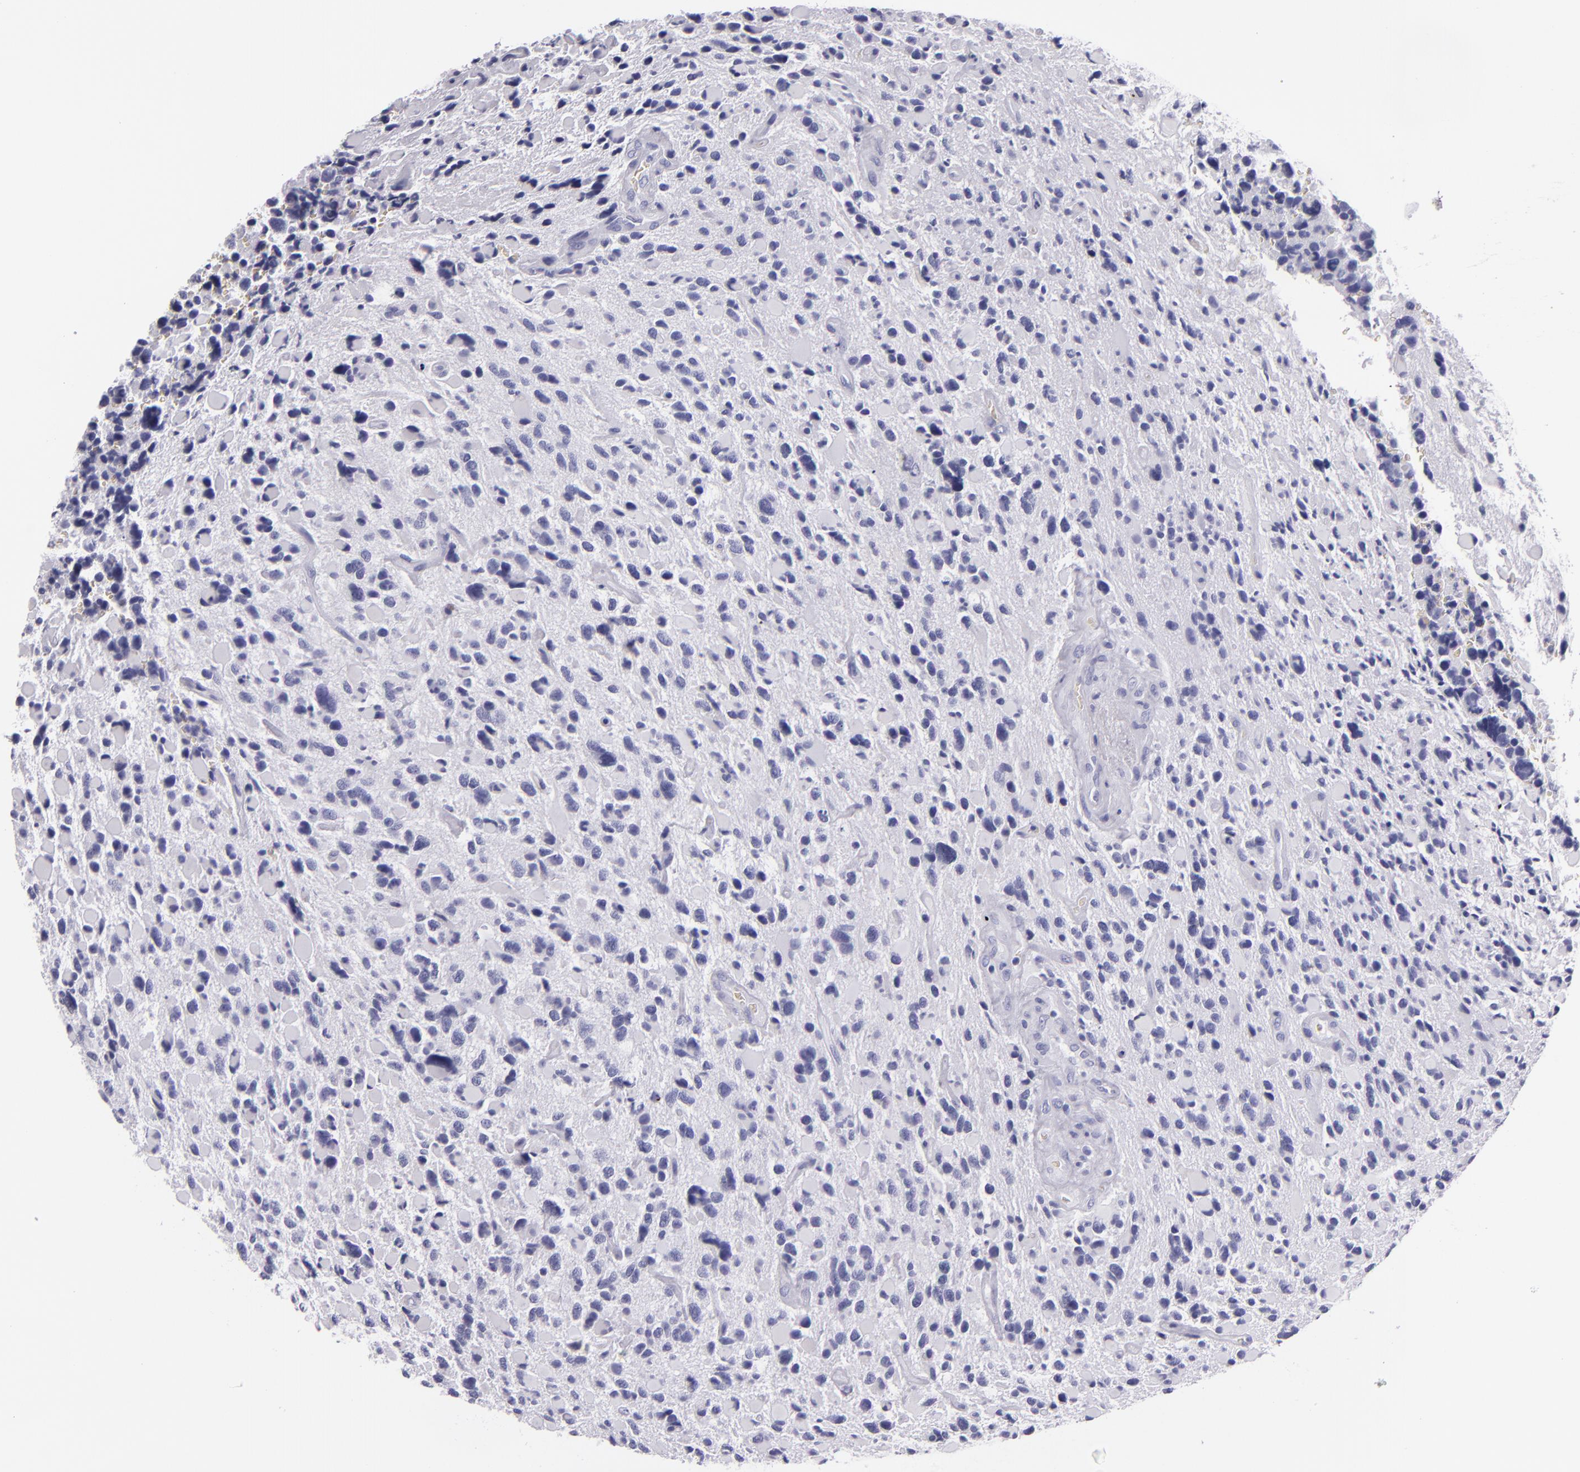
{"staining": {"intensity": "negative", "quantity": "none", "location": "none"}, "tissue": "glioma", "cell_type": "Tumor cells", "image_type": "cancer", "snomed": [{"axis": "morphology", "description": "Glioma, malignant, High grade"}, {"axis": "topography", "description": "Brain"}], "caption": "High magnification brightfield microscopy of glioma stained with DAB (brown) and counterstained with hematoxylin (blue): tumor cells show no significant expression.", "gene": "CR2", "patient": {"sex": "female", "age": 37}}